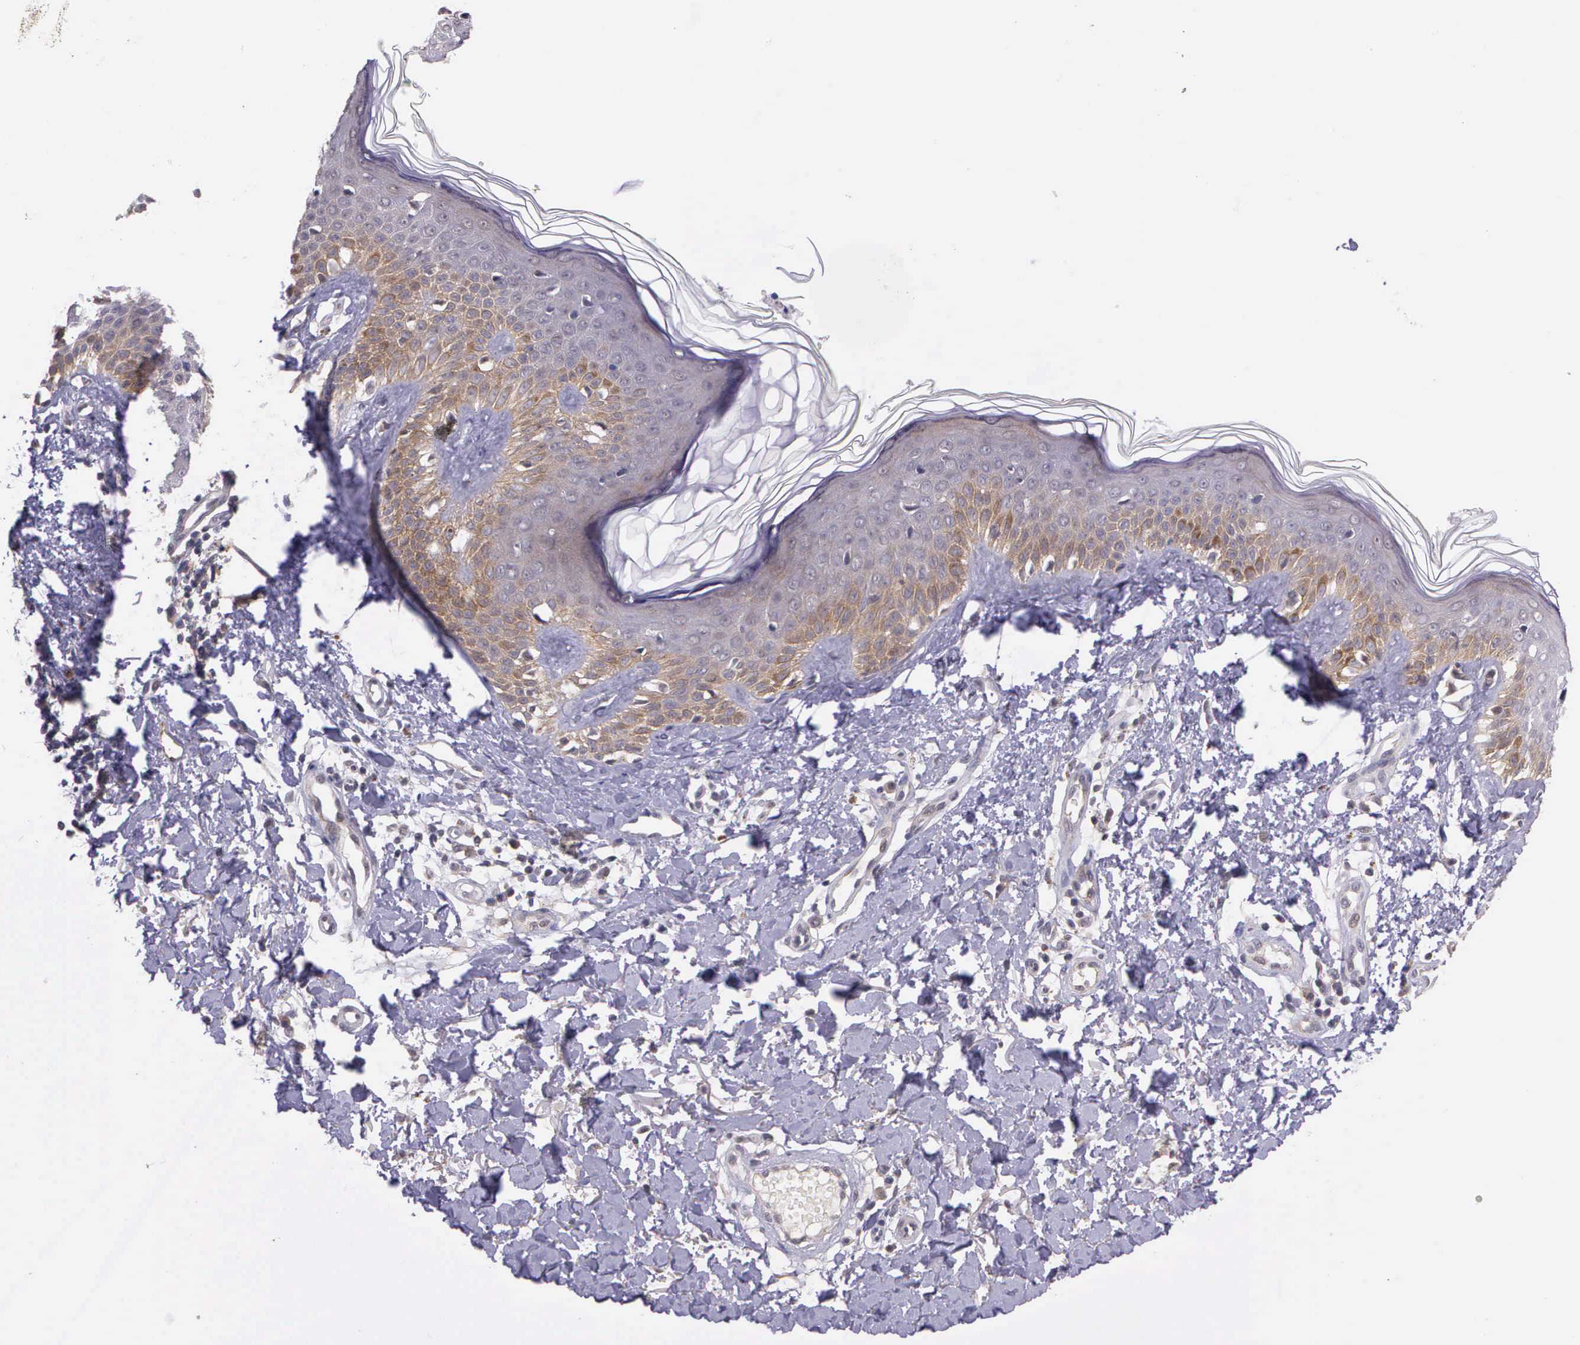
{"staining": {"intensity": "moderate", "quantity": ">75%", "location": "cytoplasmic/membranous"}, "tissue": "melanoma", "cell_type": "Tumor cells", "image_type": "cancer", "snomed": [{"axis": "morphology", "description": "Malignant melanoma, NOS"}, {"axis": "topography", "description": "Skin"}], "caption": "Protein expression analysis of human melanoma reveals moderate cytoplasmic/membranous expression in about >75% of tumor cells.", "gene": "PRICKLE3", "patient": {"sex": "male", "age": 49}}